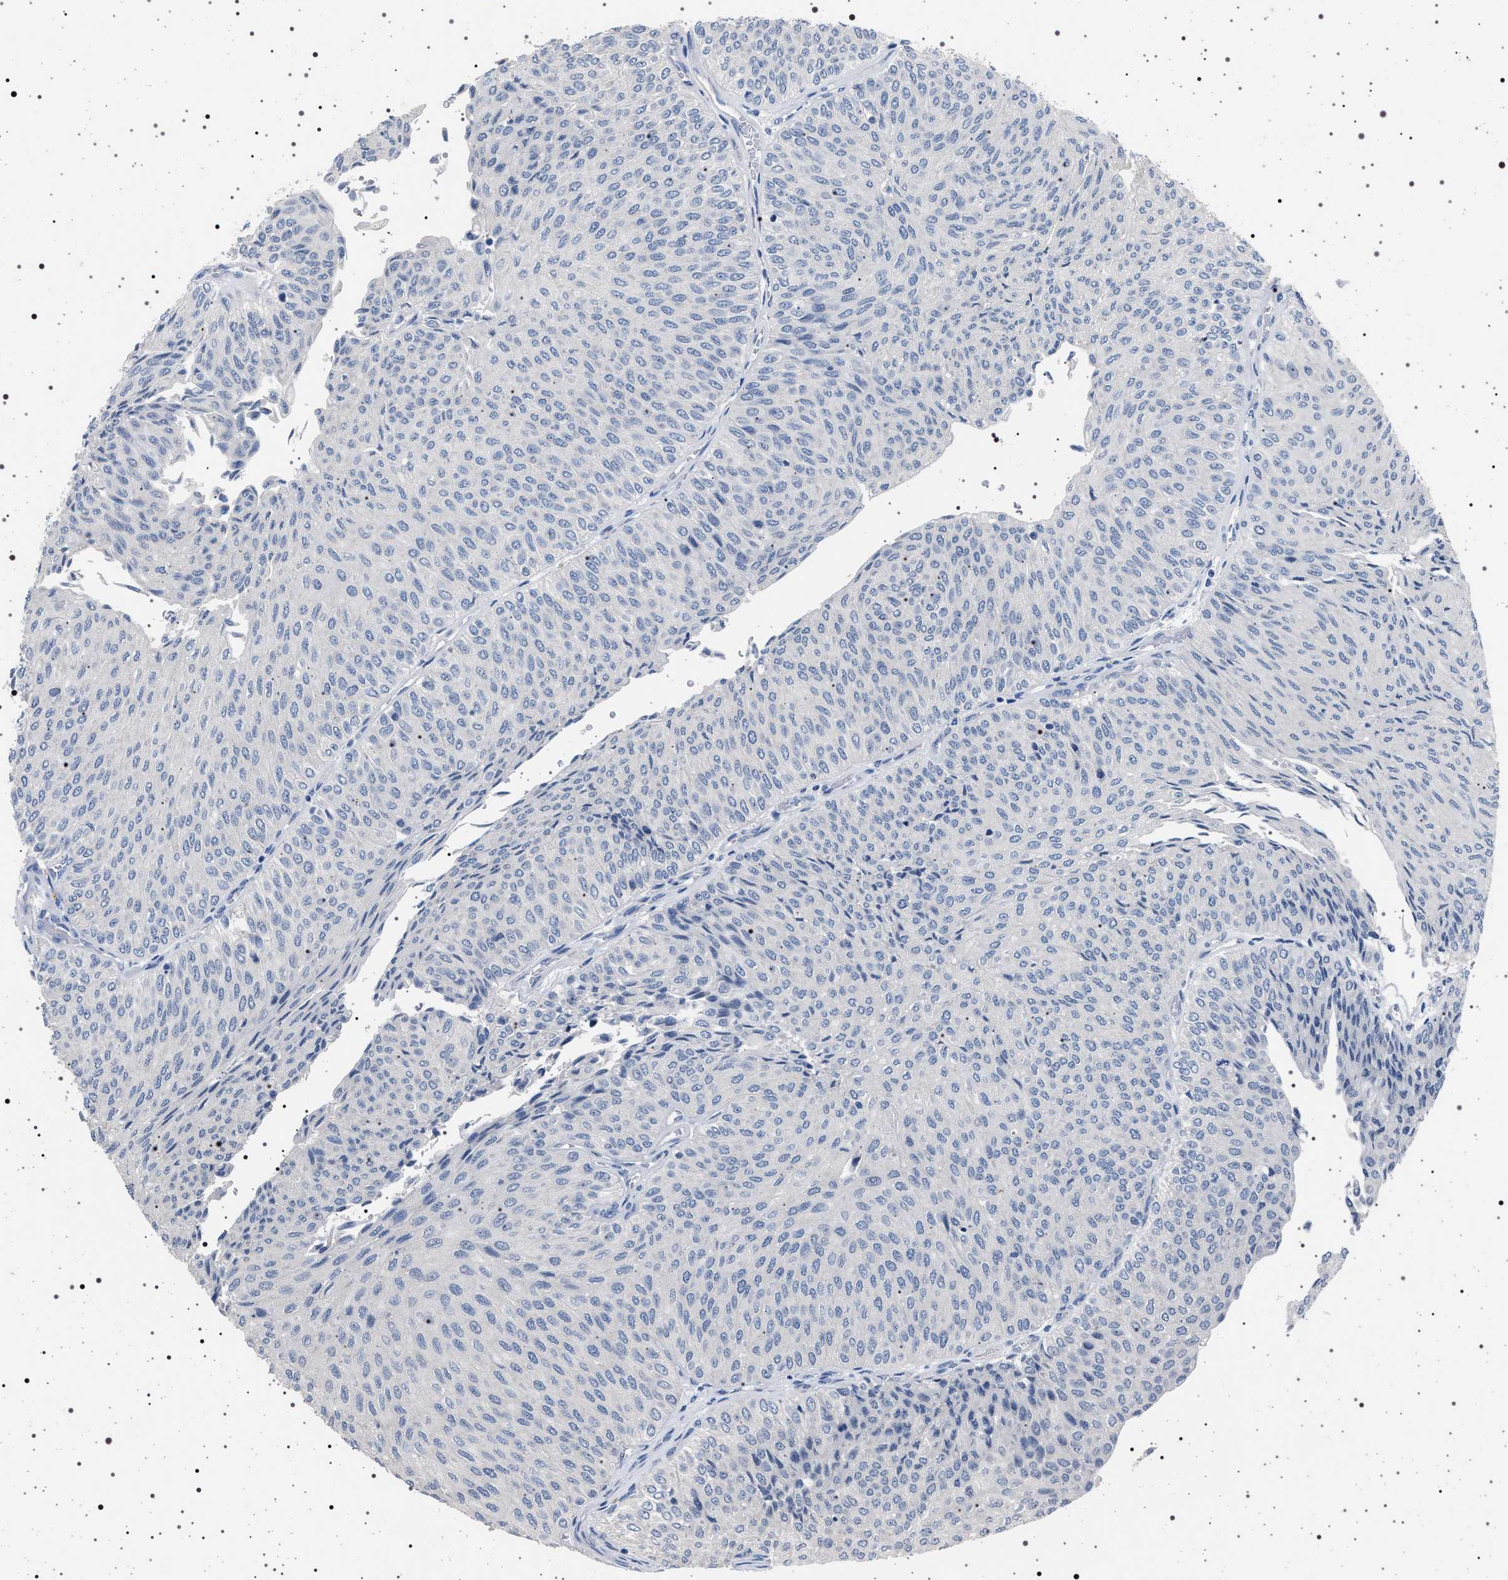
{"staining": {"intensity": "negative", "quantity": "none", "location": "none"}, "tissue": "urothelial cancer", "cell_type": "Tumor cells", "image_type": "cancer", "snomed": [{"axis": "morphology", "description": "Urothelial carcinoma, Low grade"}, {"axis": "topography", "description": "Urinary bladder"}], "caption": "DAB immunohistochemical staining of human low-grade urothelial carcinoma reveals no significant positivity in tumor cells.", "gene": "NAT9", "patient": {"sex": "male", "age": 78}}